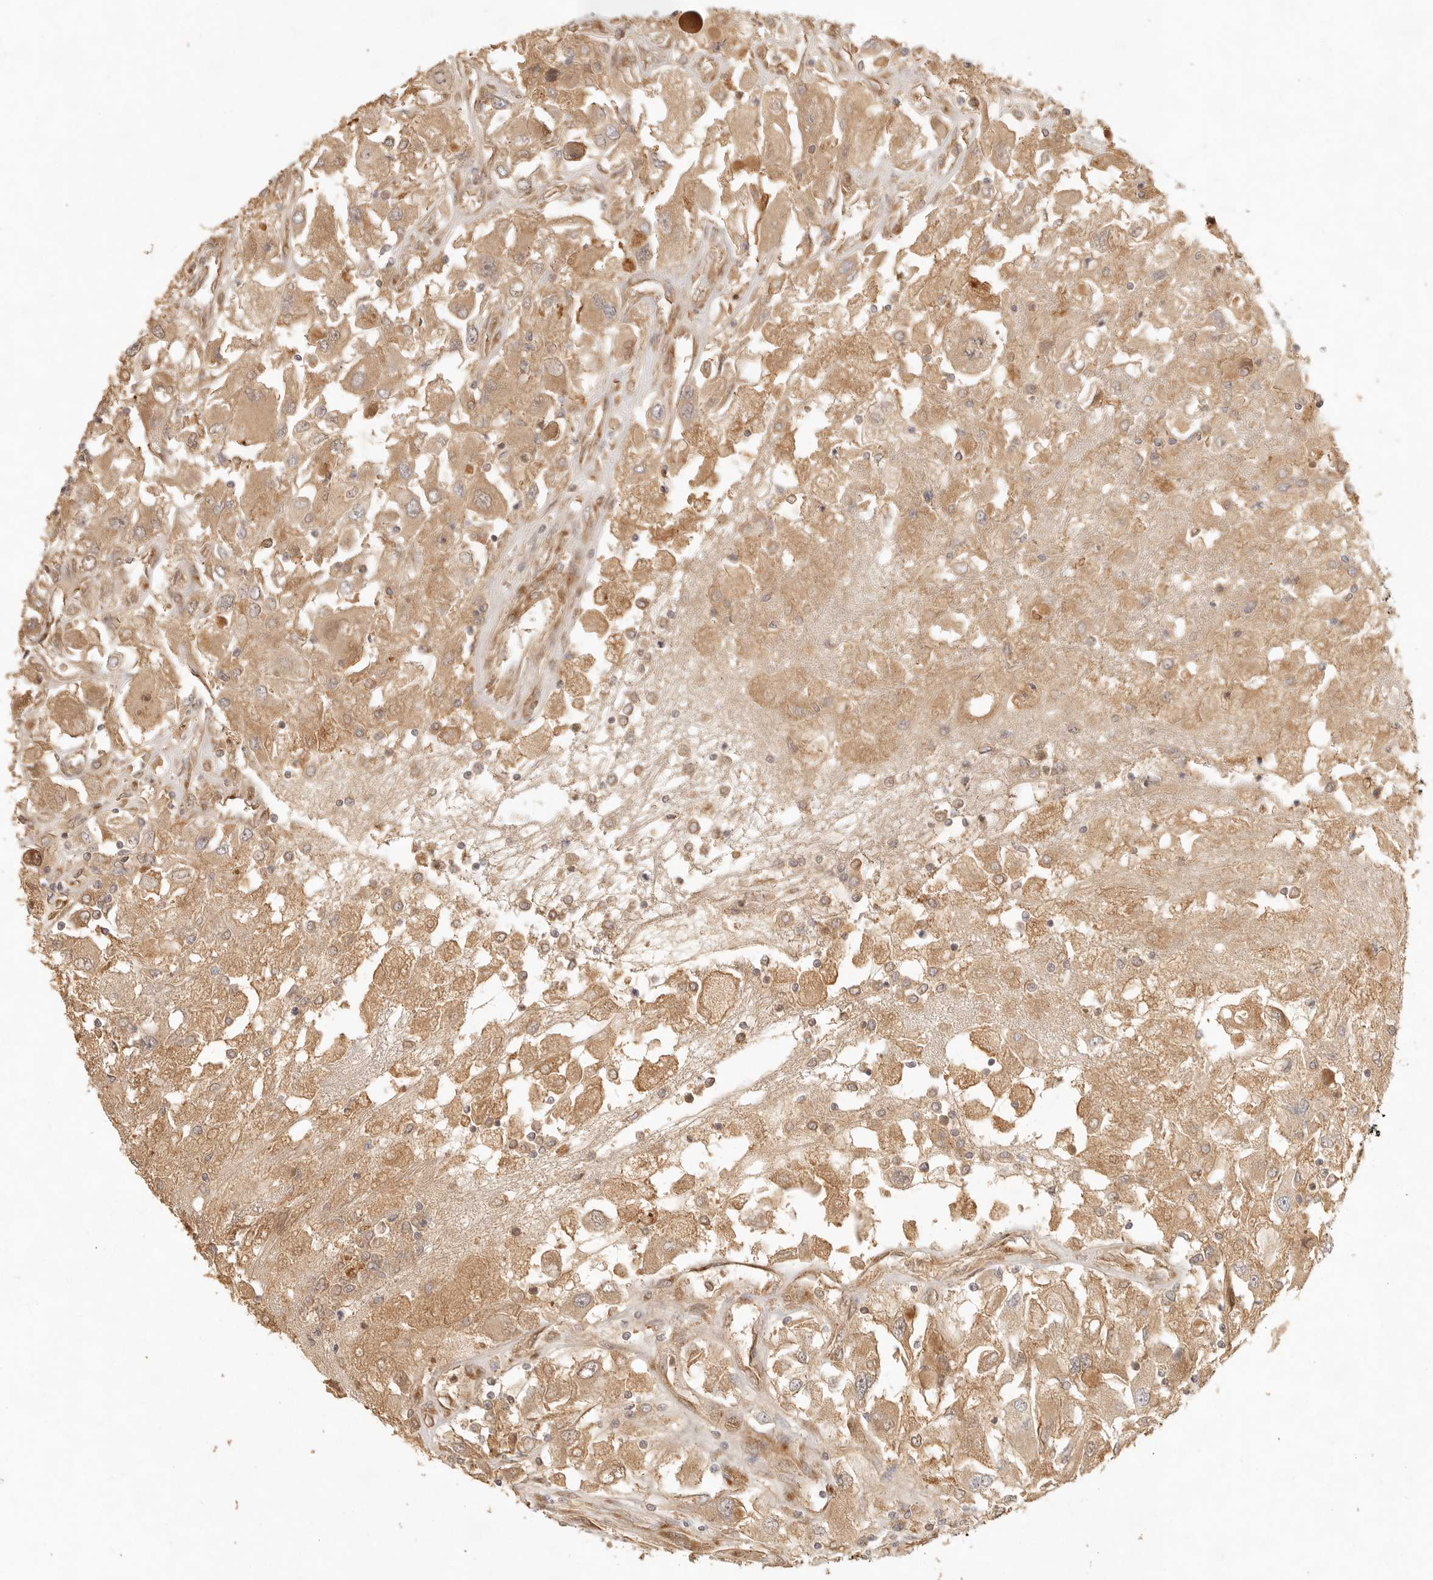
{"staining": {"intensity": "moderate", "quantity": ">75%", "location": "cytoplasmic/membranous"}, "tissue": "renal cancer", "cell_type": "Tumor cells", "image_type": "cancer", "snomed": [{"axis": "morphology", "description": "Adenocarcinoma, NOS"}, {"axis": "topography", "description": "Kidney"}], "caption": "This is a photomicrograph of immunohistochemistry (IHC) staining of renal cancer (adenocarcinoma), which shows moderate staining in the cytoplasmic/membranous of tumor cells.", "gene": "ANKRD61", "patient": {"sex": "female", "age": 52}}